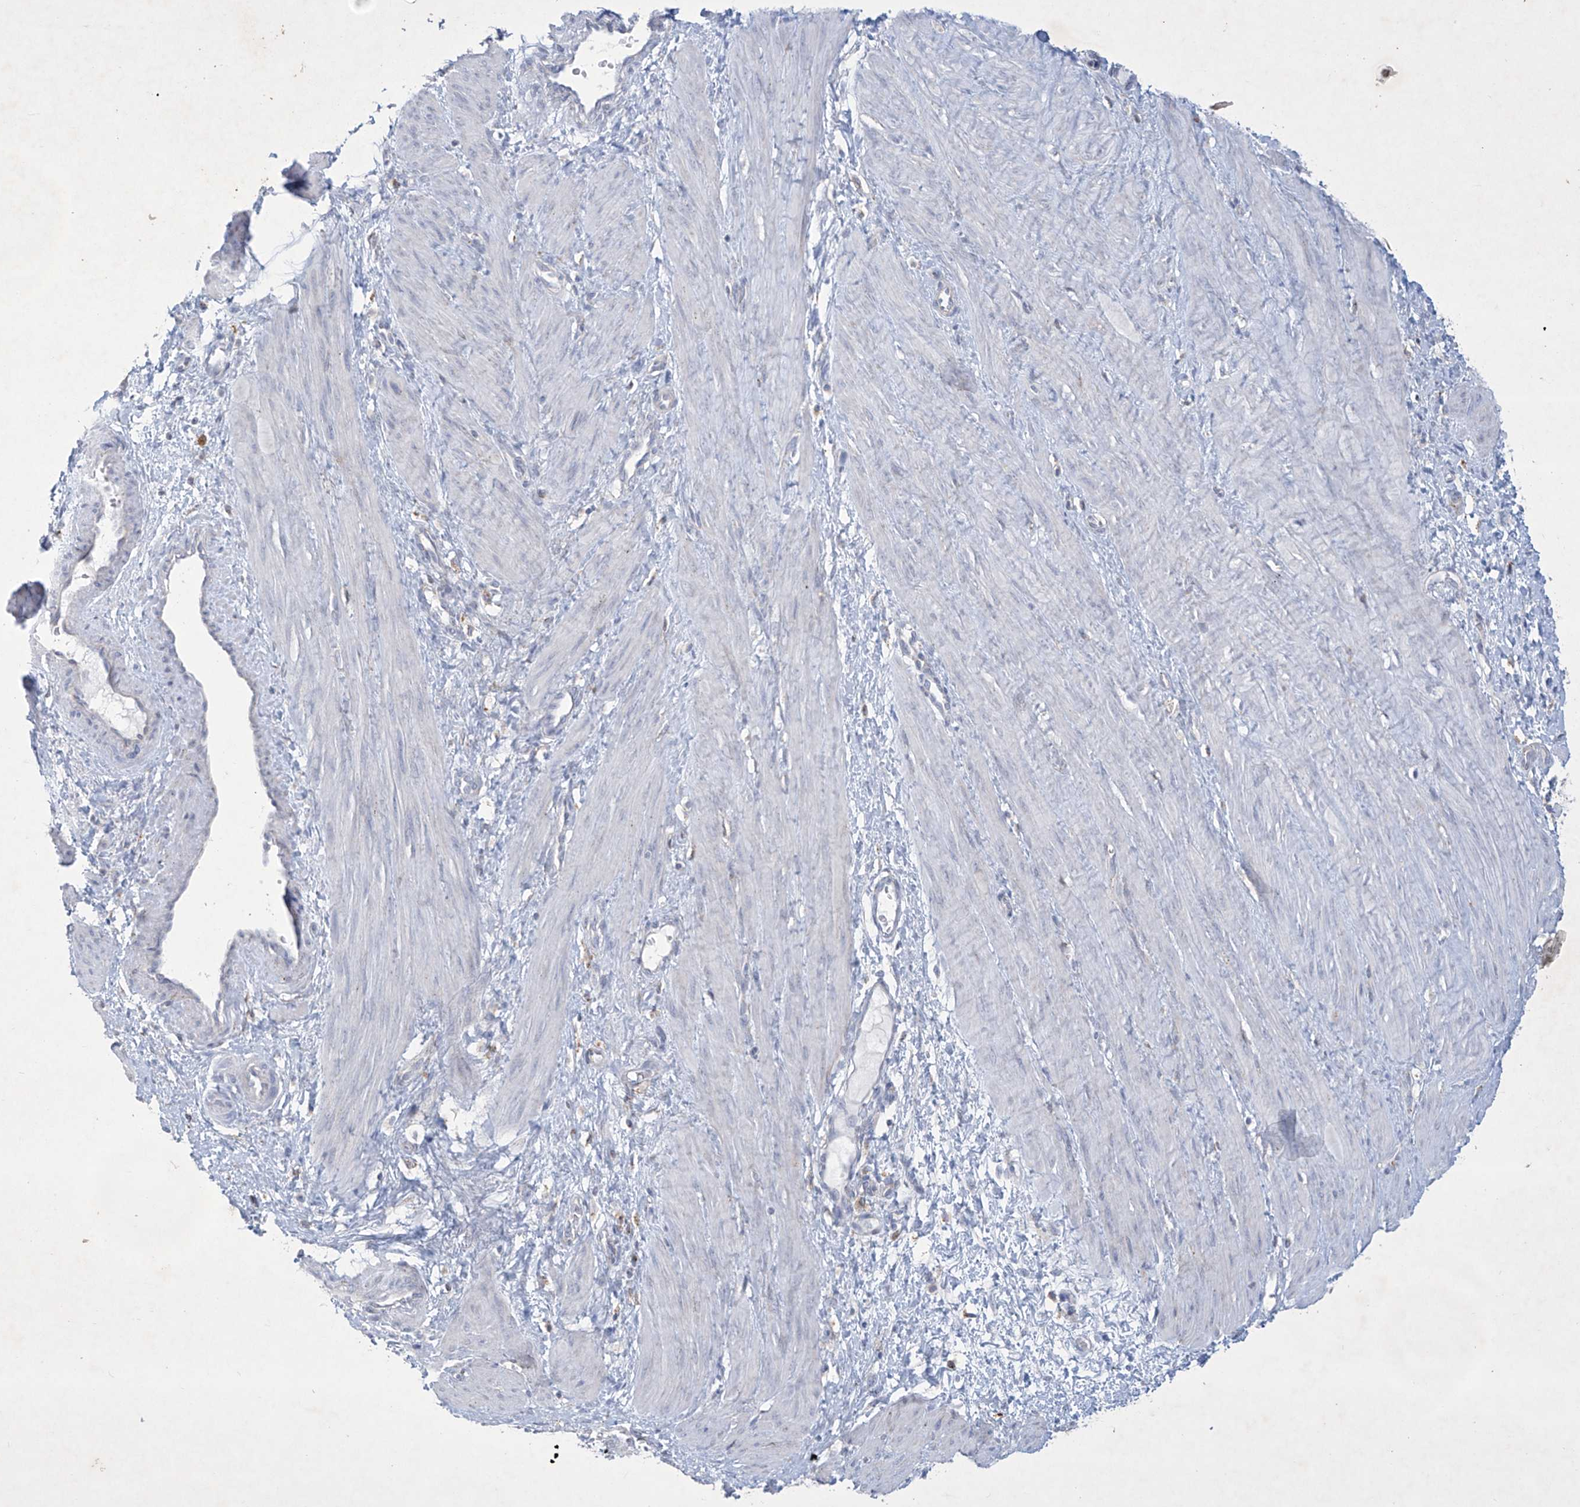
{"staining": {"intensity": "negative", "quantity": "none", "location": "none"}, "tissue": "smooth muscle", "cell_type": "Smooth muscle cells", "image_type": "normal", "snomed": [{"axis": "morphology", "description": "Normal tissue, NOS"}, {"axis": "topography", "description": "Endometrium"}], "caption": "High power microscopy histopathology image of an immunohistochemistry (IHC) image of normal smooth muscle, revealing no significant staining in smooth muscle cells. (Stains: DAB immunohistochemistry with hematoxylin counter stain, Microscopy: brightfield microscopy at high magnification).", "gene": "GPR137C", "patient": {"sex": "female", "age": 33}}